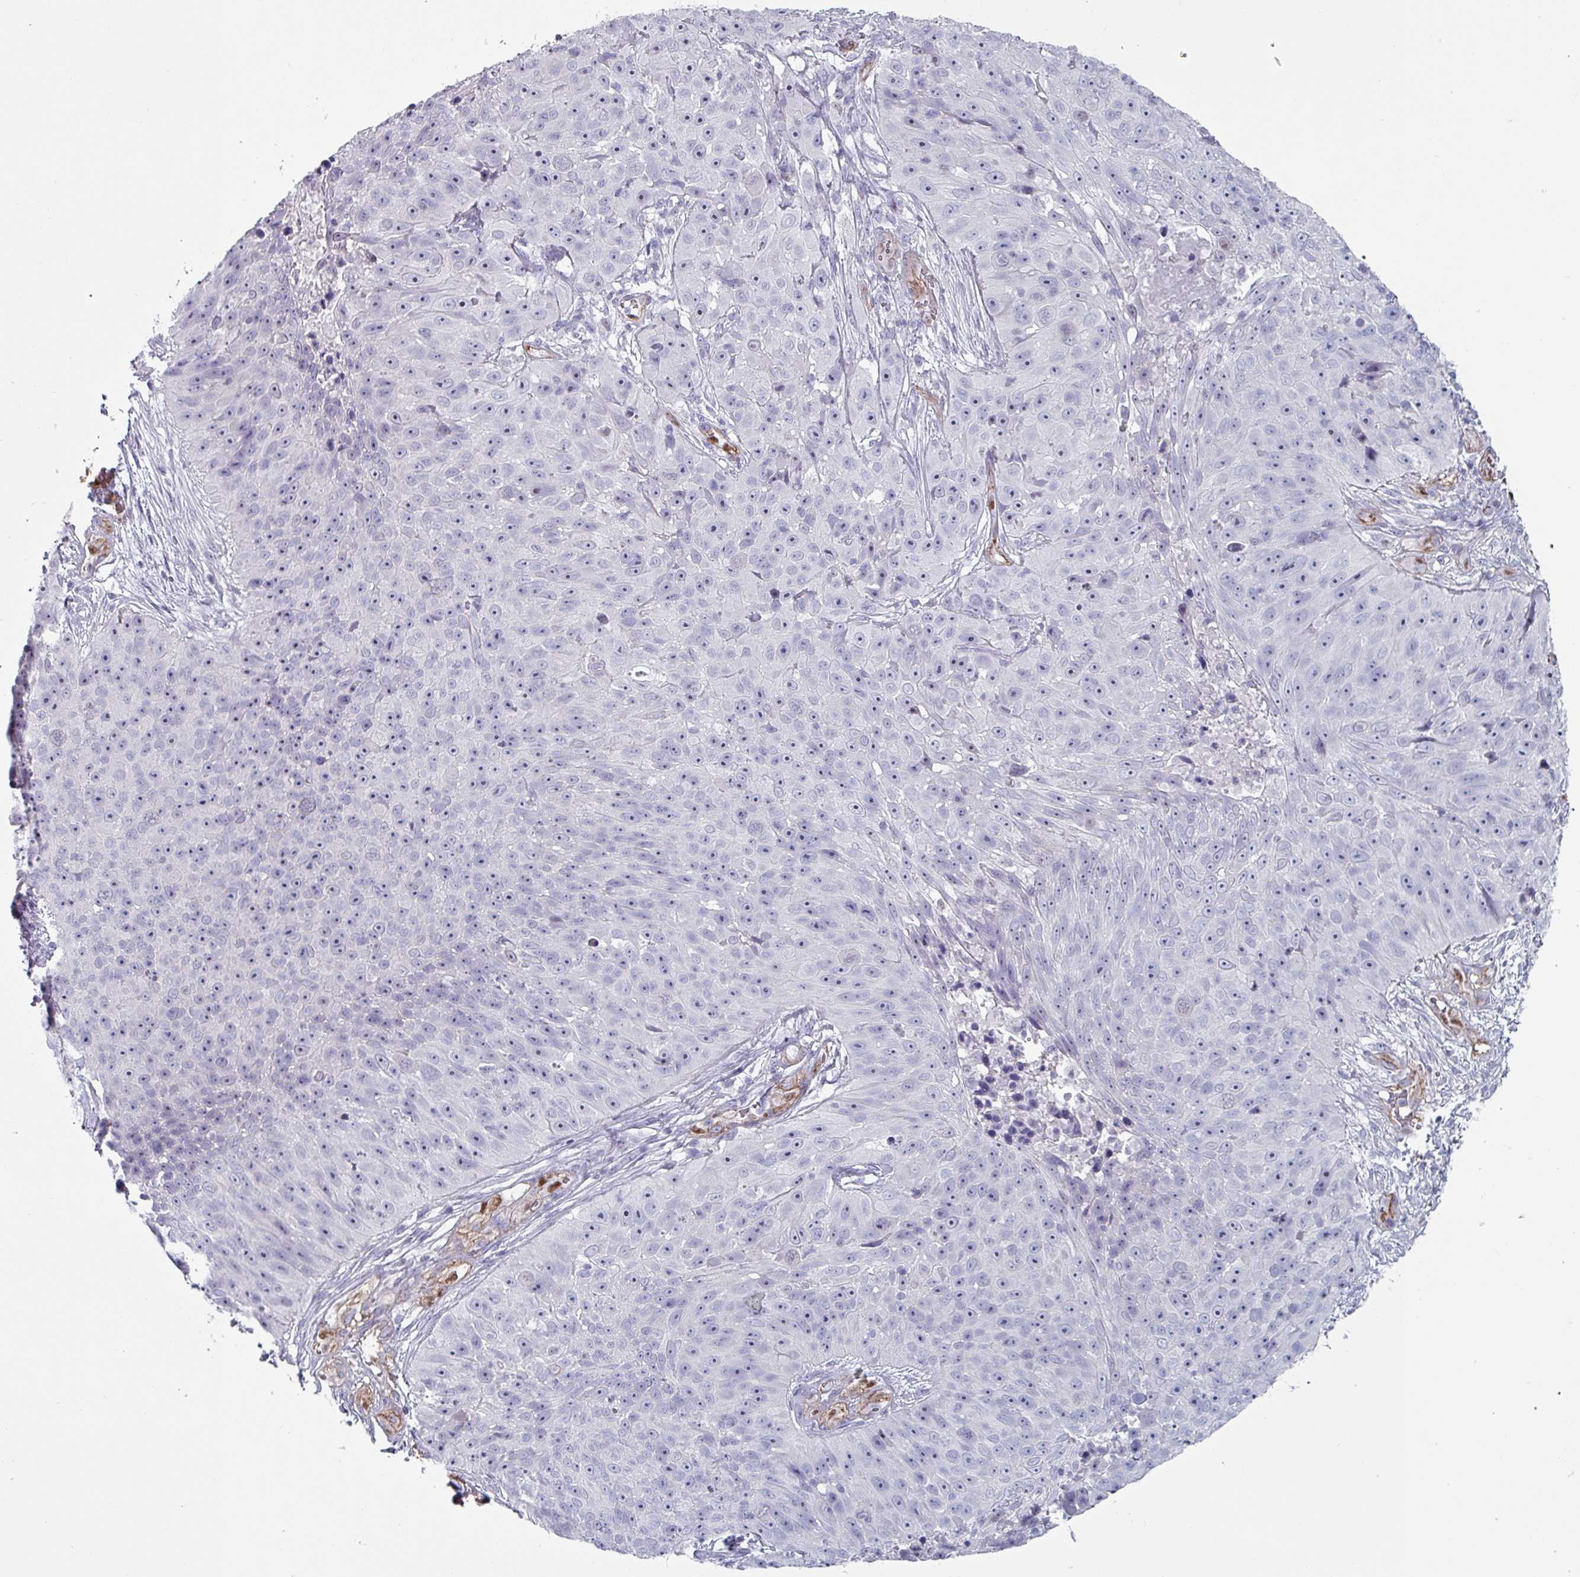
{"staining": {"intensity": "negative", "quantity": "none", "location": "none"}, "tissue": "skin cancer", "cell_type": "Tumor cells", "image_type": "cancer", "snomed": [{"axis": "morphology", "description": "Squamous cell carcinoma, NOS"}, {"axis": "topography", "description": "Skin"}], "caption": "IHC of skin cancer (squamous cell carcinoma) reveals no staining in tumor cells.", "gene": "ZNF816-ZNF321P", "patient": {"sex": "female", "age": 87}}